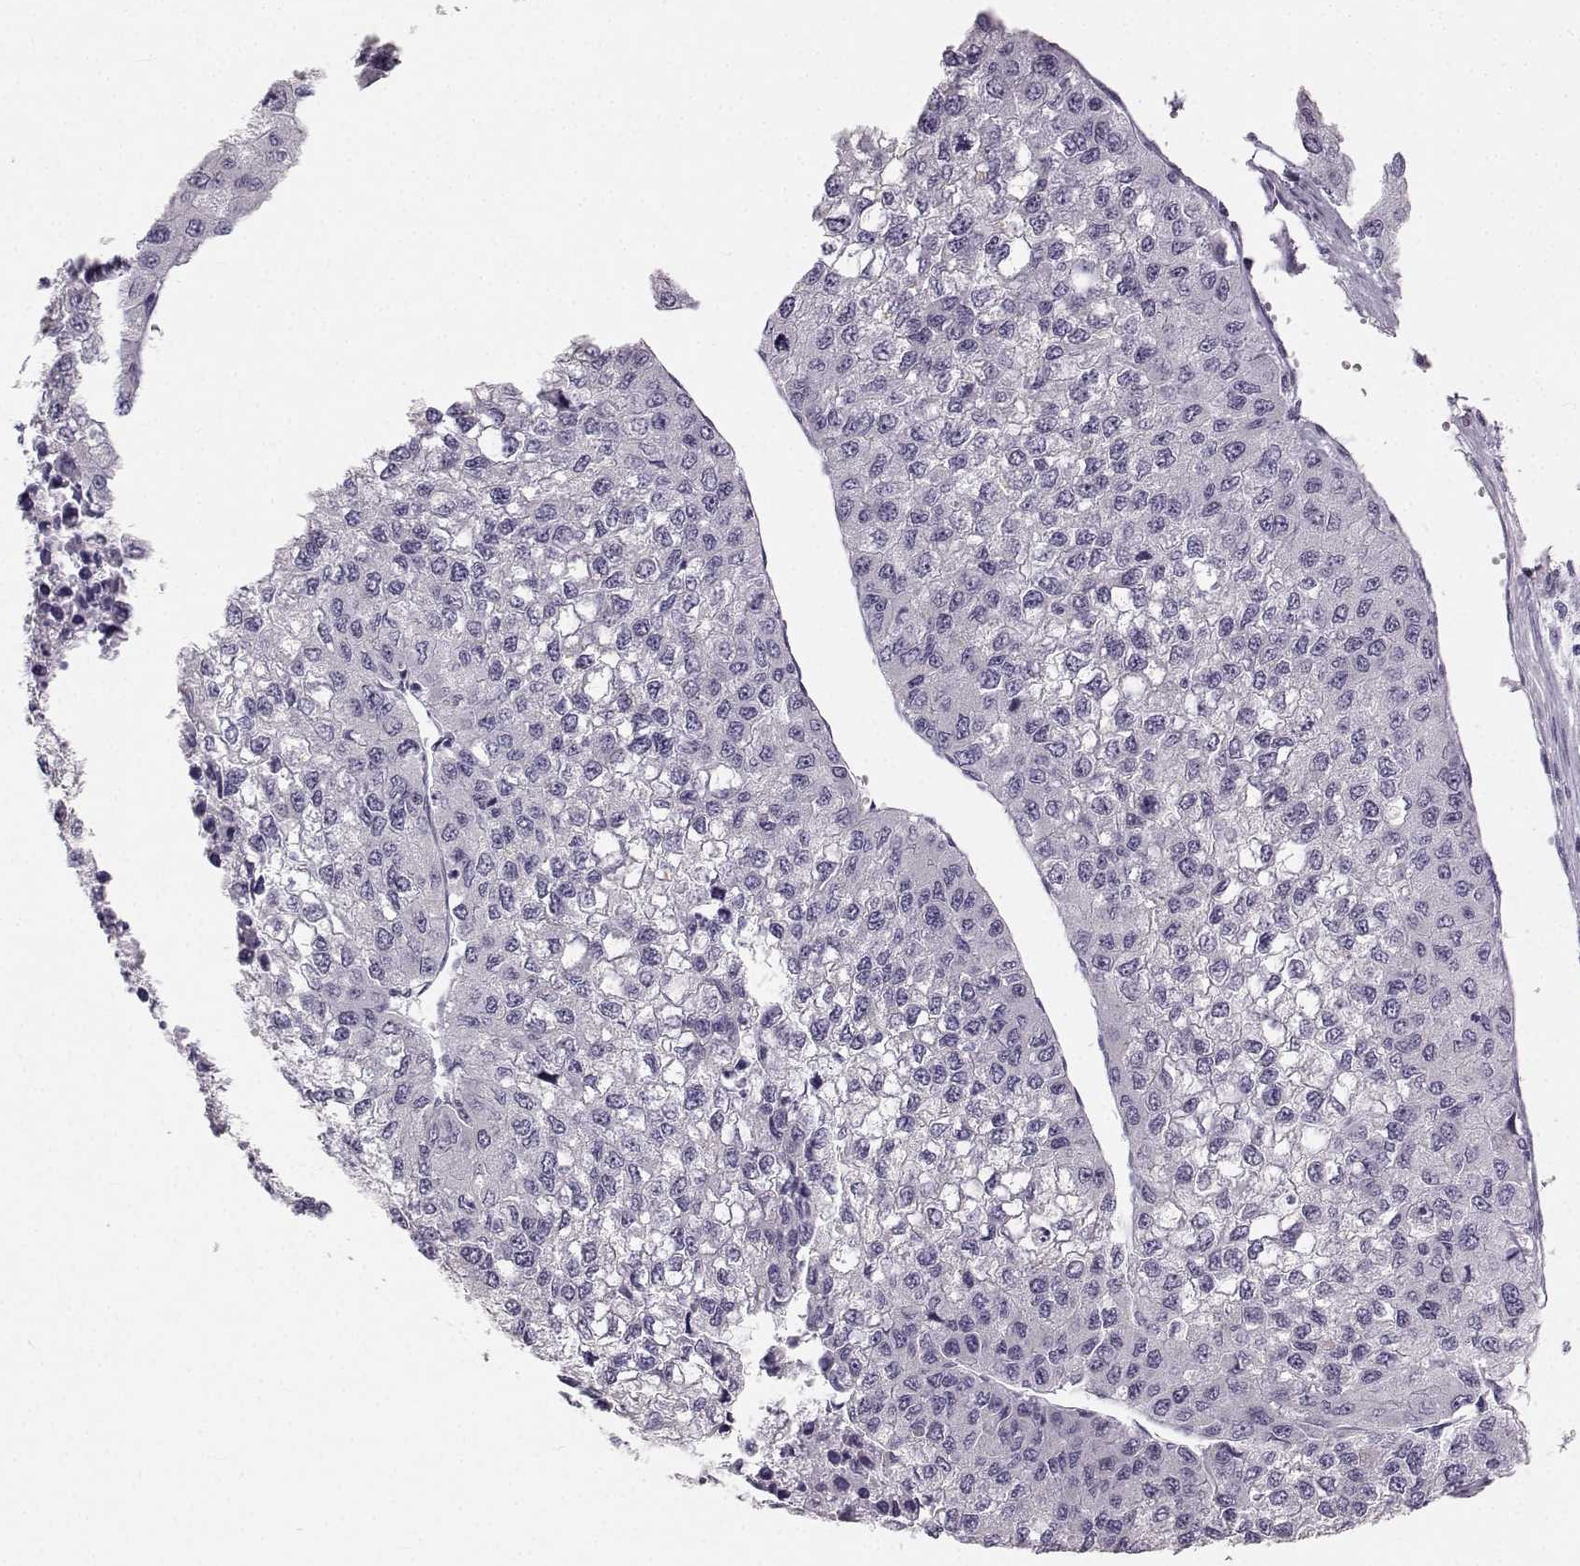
{"staining": {"intensity": "negative", "quantity": "none", "location": "none"}, "tissue": "liver cancer", "cell_type": "Tumor cells", "image_type": "cancer", "snomed": [{"axis": "morphology", "description": "Carcinoma, Hepatocellular, NOS"}, {"axis": "topography", "description": "Liver"}], "caption": "Tumor cells are negative for protein expression in human hepatocellular carcinoma (liver). The staining was performed using DAB to visualize the protein expression in brown, while the nuclei were stained in blue with hematoxylin (Magnification: 20x).", "gene": "OIP5", "patient": {"sex": "female", "age": 66}}